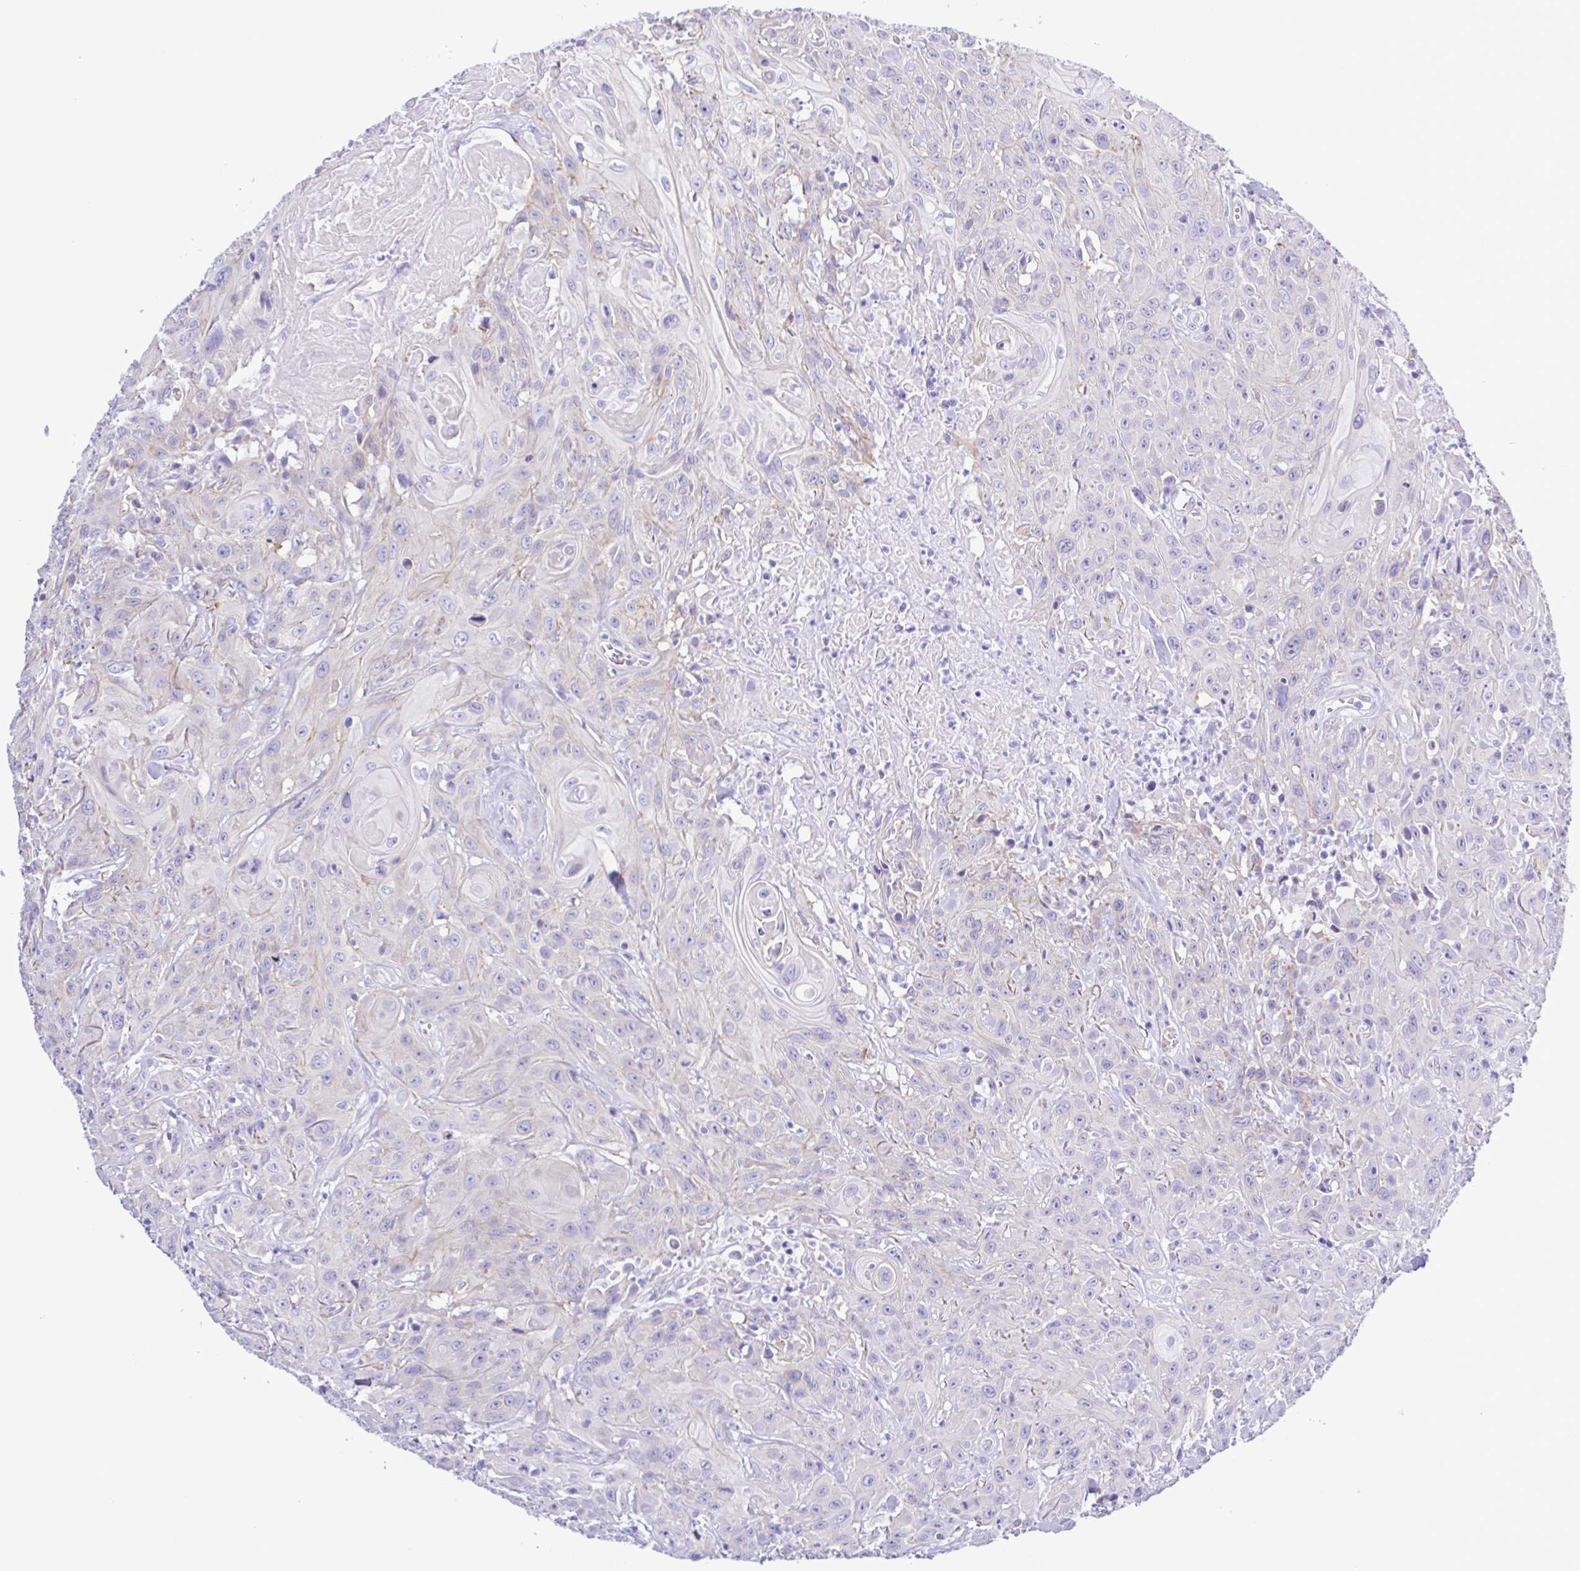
{"staining": {"intensity": "negative", "quantity": "none", "location": "none"}, "tissue": "head and neck cancer", "cell_type": "Tumor cells", "image_type": "cancer", "snomed": [{"axis": "morphology", "description": "Squamous cell carcinoma, NOS"}, {"axis": "topography", "description": "Skin"}, {"axis": "topography", "description": "Head-Neck"}], "caption": "Histopathology image shows no protein positivity in tumor cells of head and neck cancer tissue.", "gene": "CYP11A1", "patient": {"sex": "male", "age": 80}}